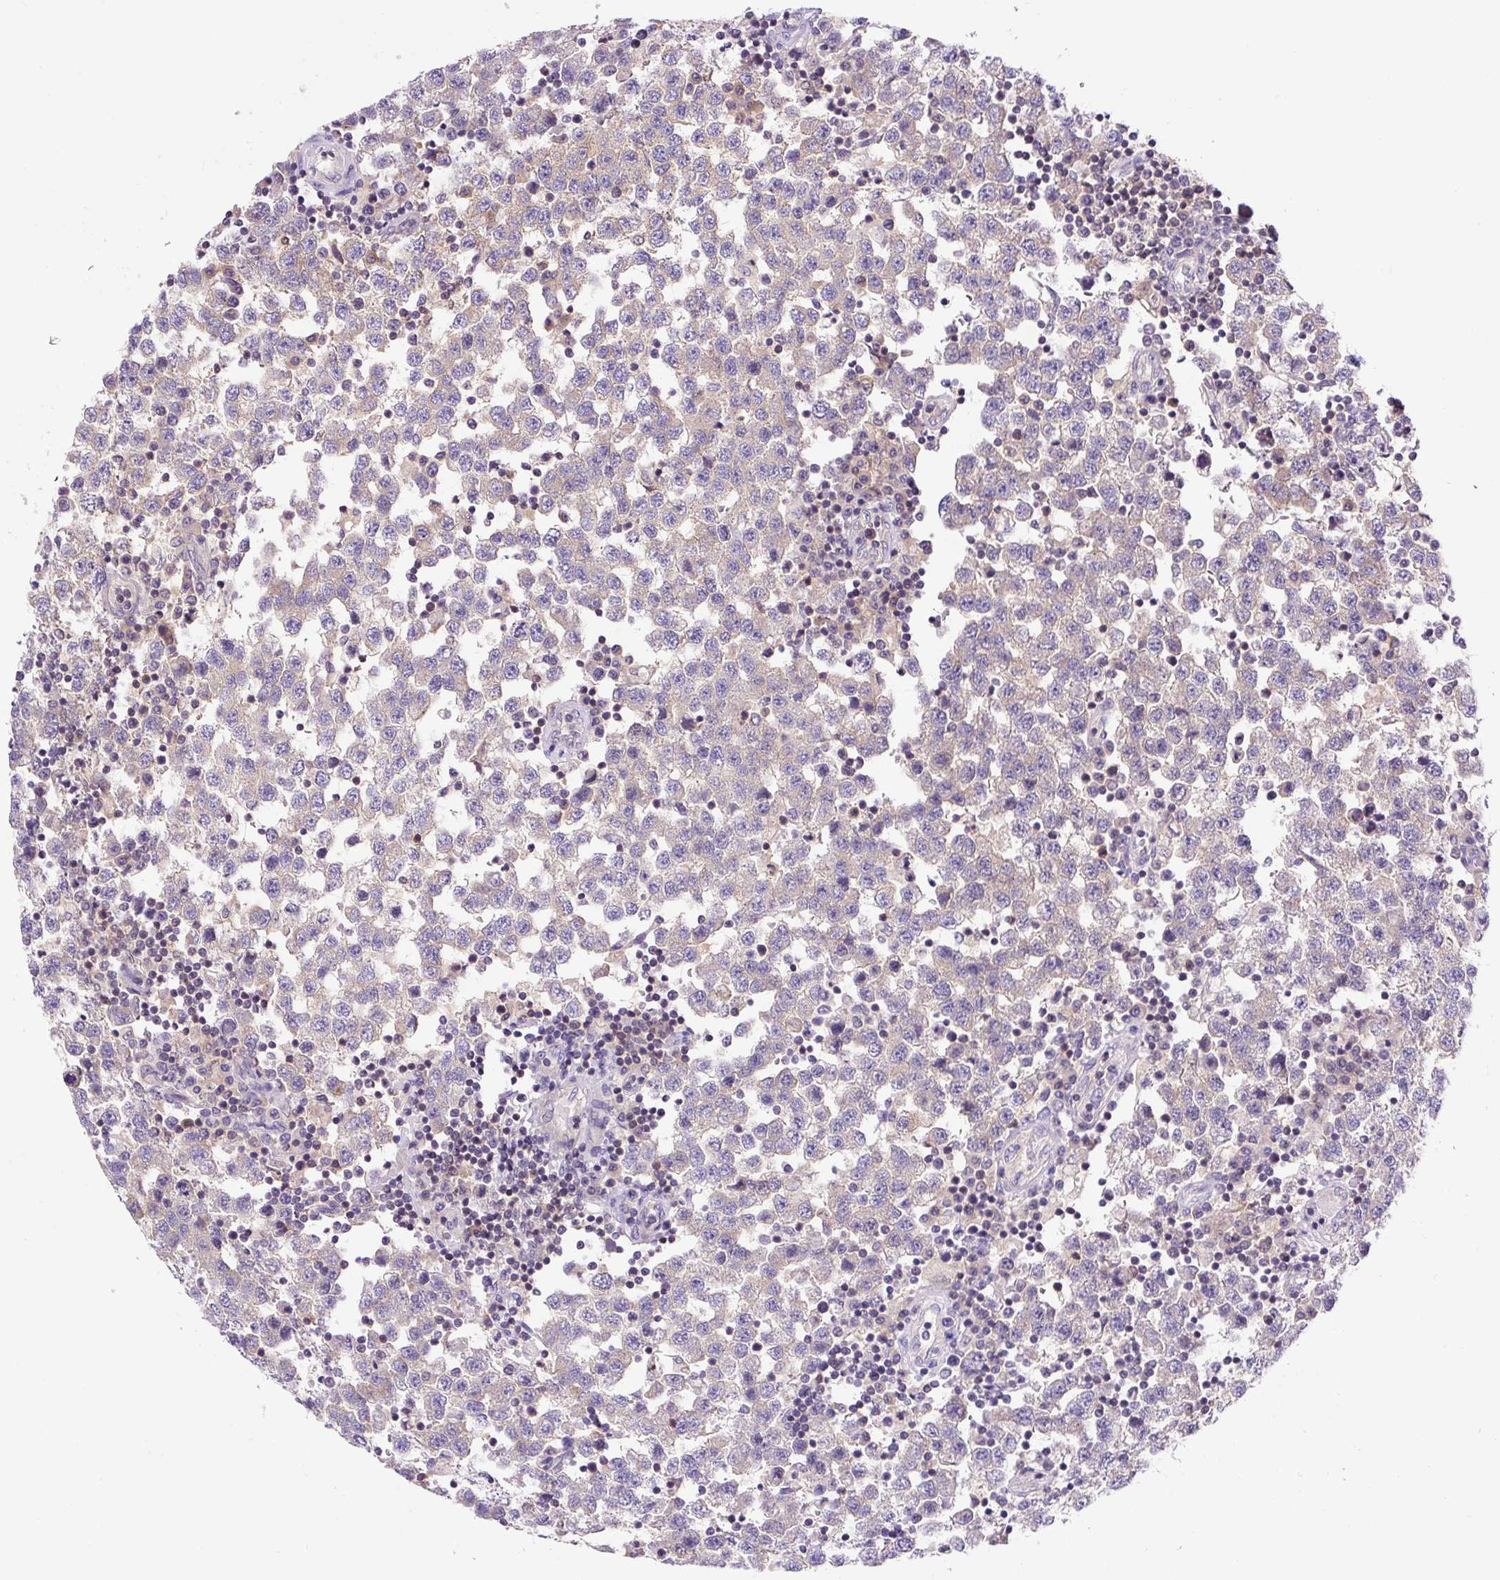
{"staining": {"intensity": "weak", "quantity": "<25%", "location": "cytoplasmic/membranous"}, "tissue": "testis cancer", "cell_type": "Tumor cells", "image_type": "cancer", "snomed": [{"axis": "morphology", "description": "Seminoma, NOS"}, {"axis": "topography", "description": "Testis"}], "caption": "Micrograph shows no protein staining in tumor cells of testis cancer tissue.", "gene": "CCDC28A", "patient": {"sex": "male", "age": 34}}